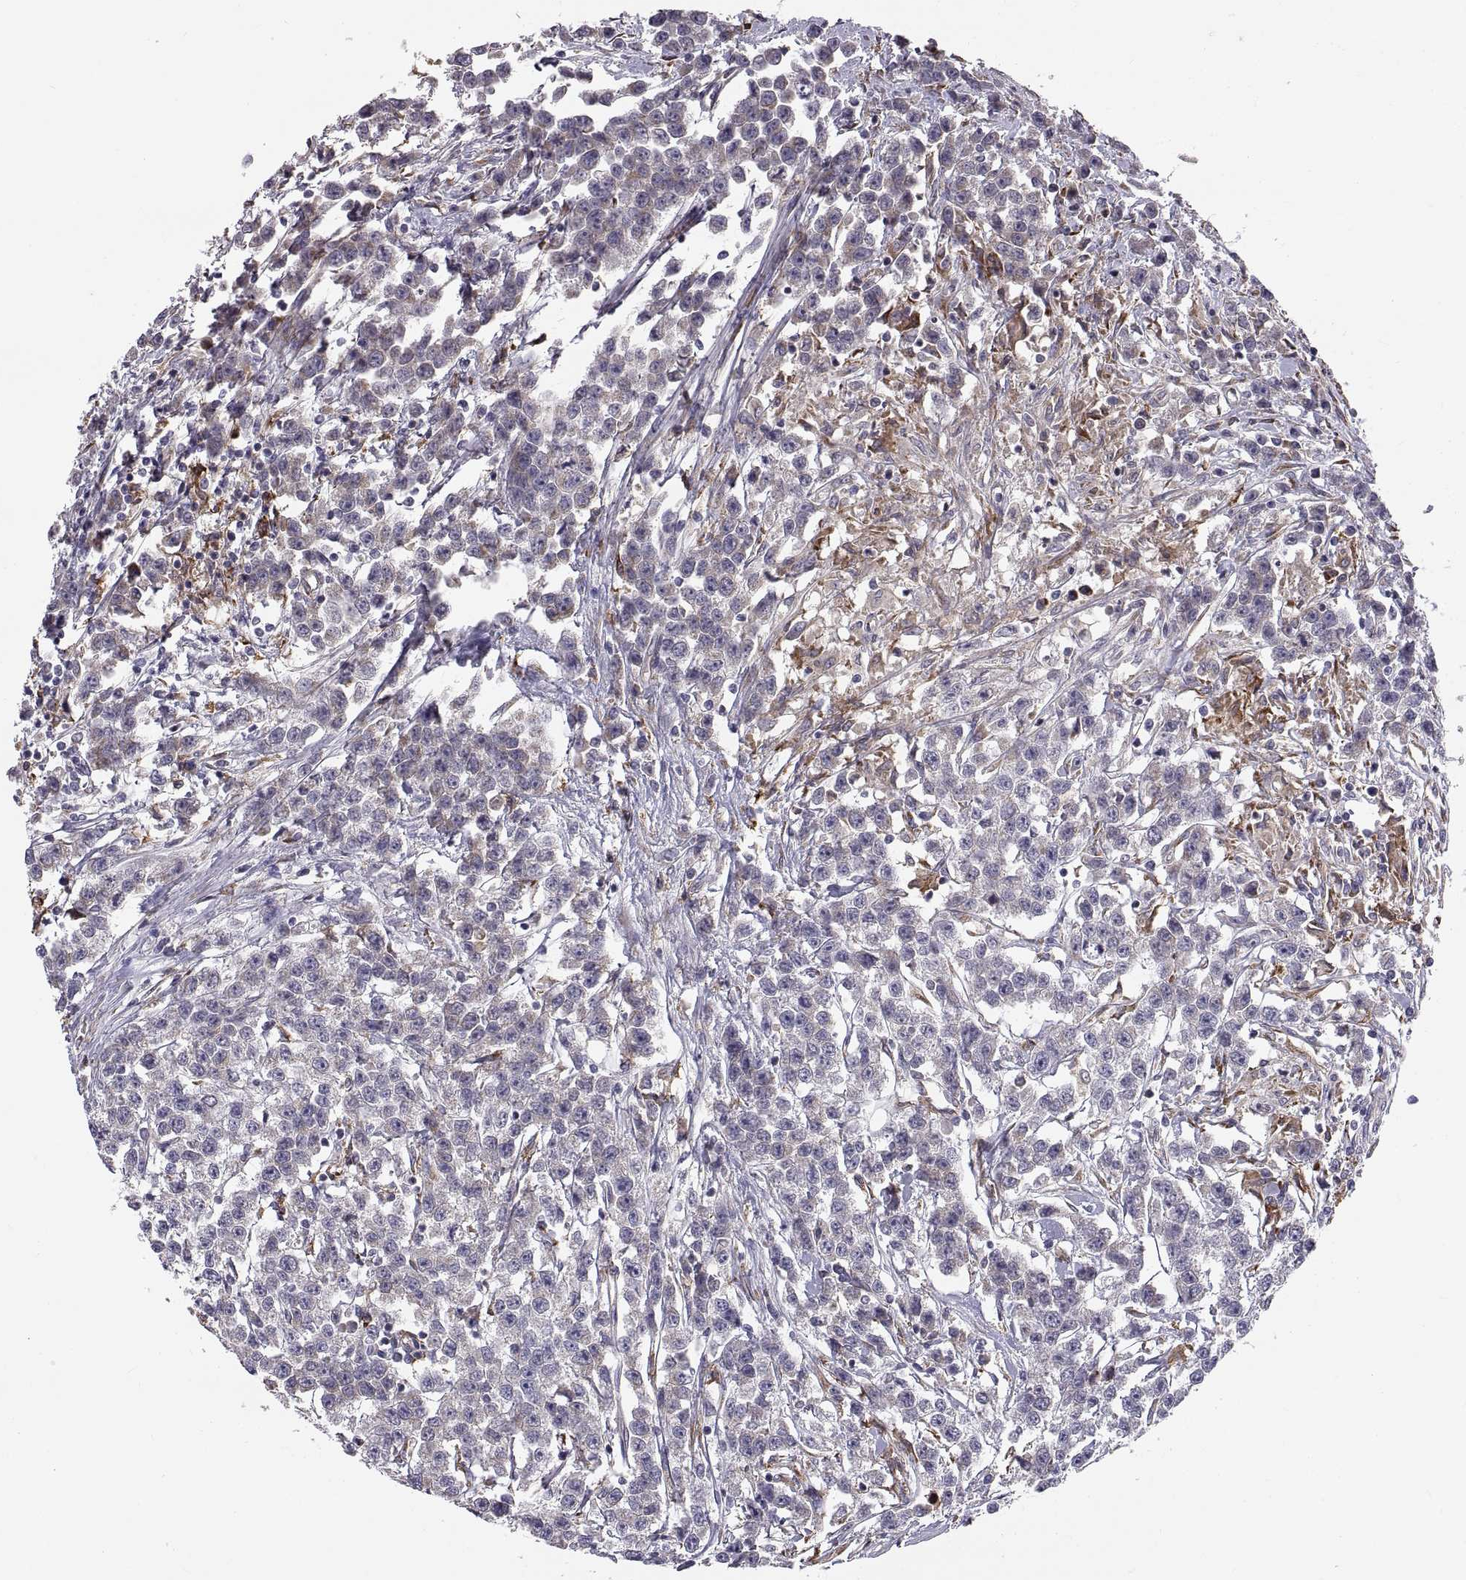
{"staining": {"intensity": "weak", "quantity": "25%-75%", "location": "cytoplasmic/membranous"}, "tissue": "testis cancer", "cell_type": "Tumor cells", "image_type": "cancer", "snomed": [{"axis": "morphology", "description": "Seminoma, NOS"}, {"axis": "topography", "description": "Testis"}], "caption": "A brown stain labels weak cytoplasmic/membranous positivity of a protein in human seminoma (testis) tumor cells. (IHC, brightfield microscopy, high magnification).", "gene": "PLEKHB2", "patient": {"sex": "male", "age": 59}}